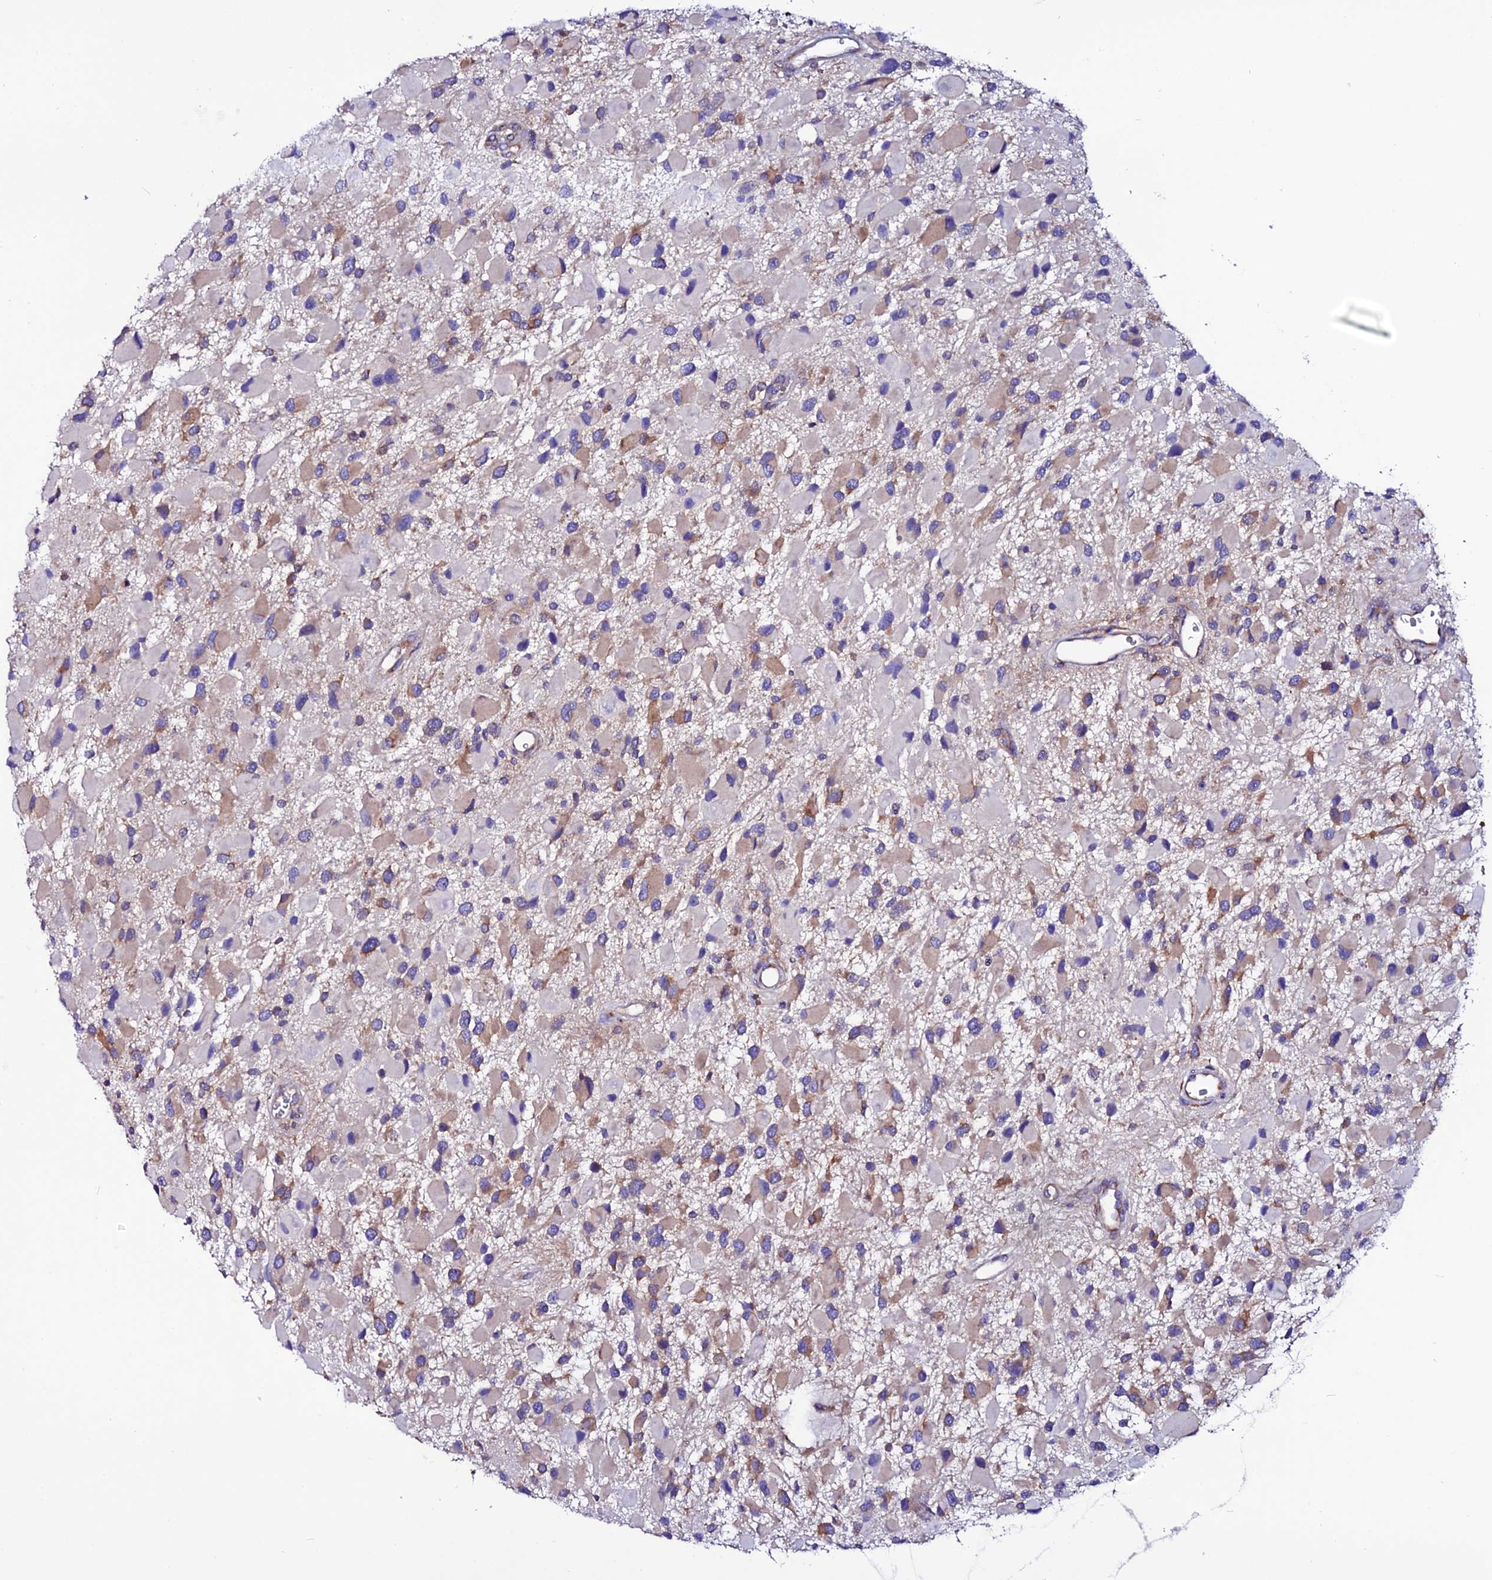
{"staining": {"intensity": "moderate", "quantity": "25%-75%", "location": "cytoplasmic/membranous"}, "tissue": "glioma", "cell_type": "Tumor cells", "image_type": "cancer", "snomed": [{"axis": "morphology", "description": "Glioma, malignant, High grade"}, {"axis": "topography", "description": "Brain"}], "caption": "Immunohistochemistry (IHC) staining of glioma, which exhibits medium levels of moderate cytoplasmic/membranous positivity in approximately 25%-75% of tumor cells indicating moderate cytoplasmic/membranous protein staining. The staining was performed using DAB (brown) for protein detection and nuclei were counterstained in hematoxylin (blue).", "gene": "EEF1G", "patient": {"sex": "male", "age": 53}}